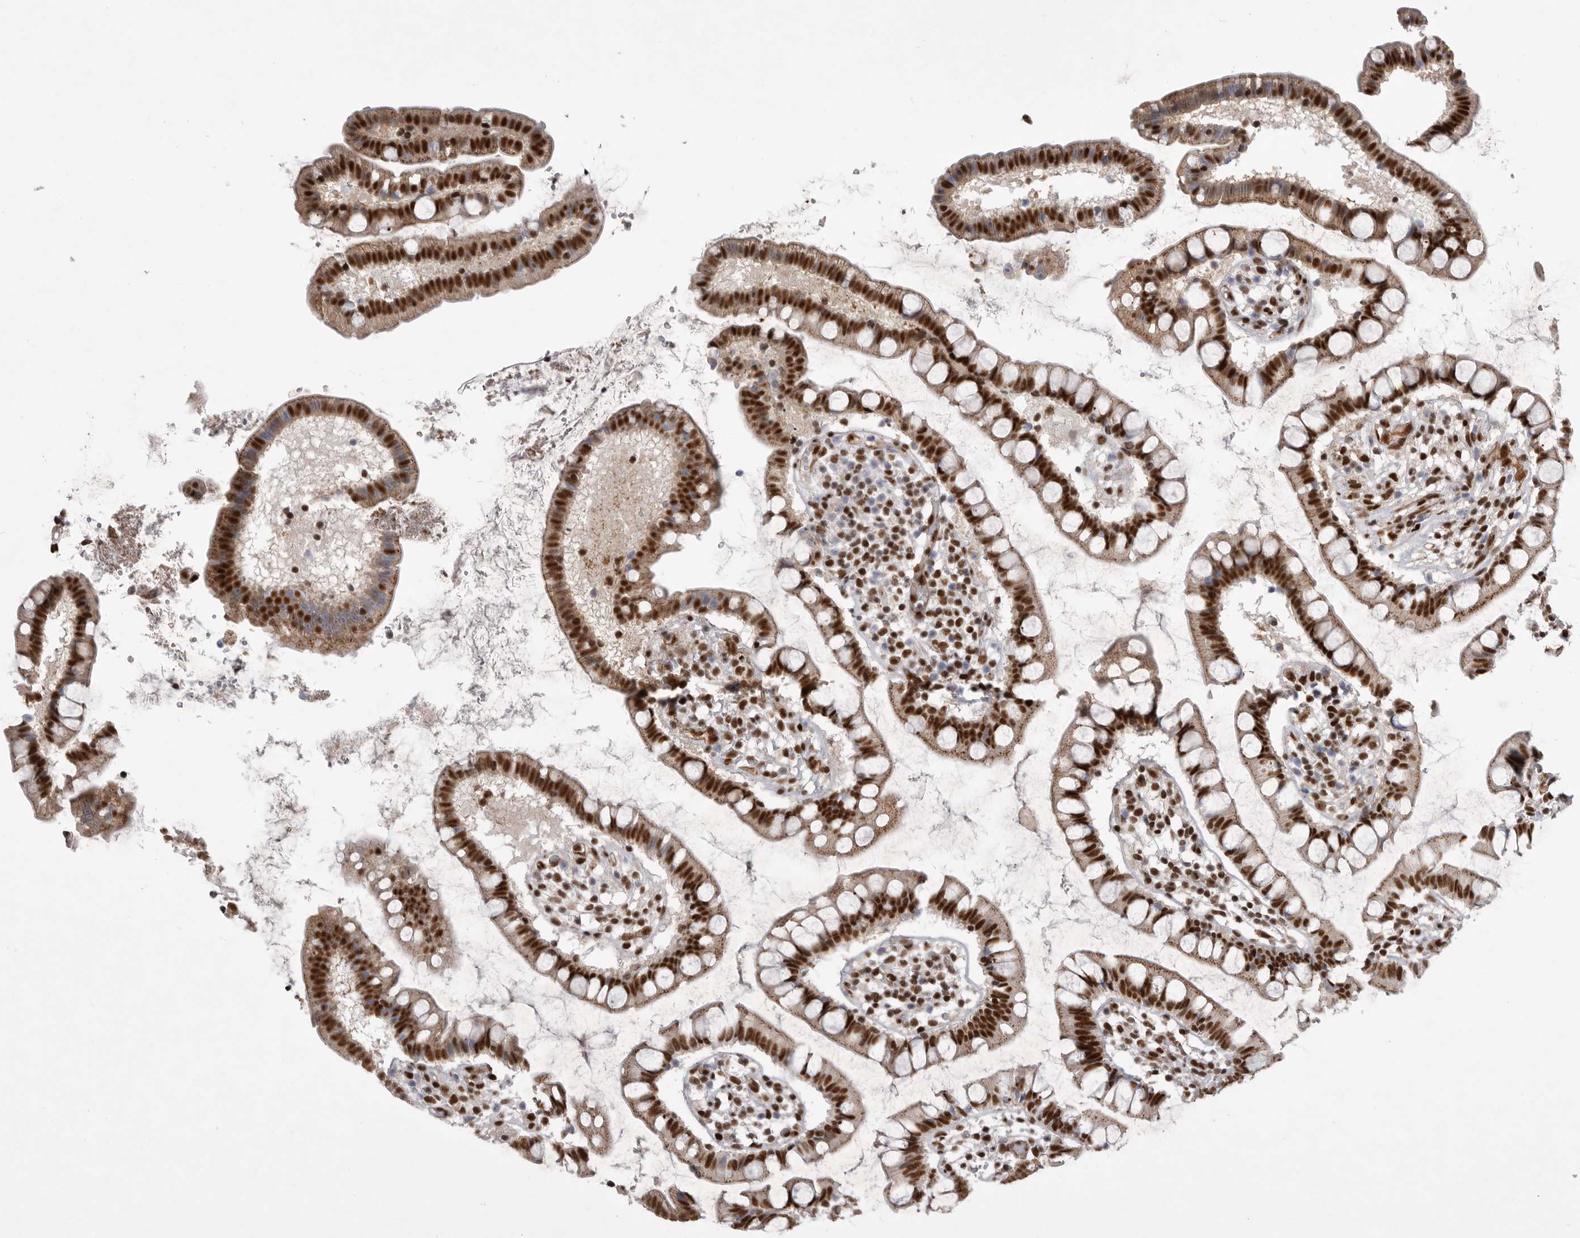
{"staining": {"intensity": "strong", "quantity": ">75%", "location": "nuclear"}, "tissue": "small intestine", "cell_type": "Glandular cells", "image_type": "normal", "snomed": [{"axis": "morphology", "description": "Normal tissue, NOS"}, {"axis": "topography", "description": "Small intestine"}], "caption": "Glandular cells show high levels of strong nuclear staining in about >75% of cells in benign small intestine.", "gene": "PPP1R8", "patient": {"sex": "female", "age": 84}}